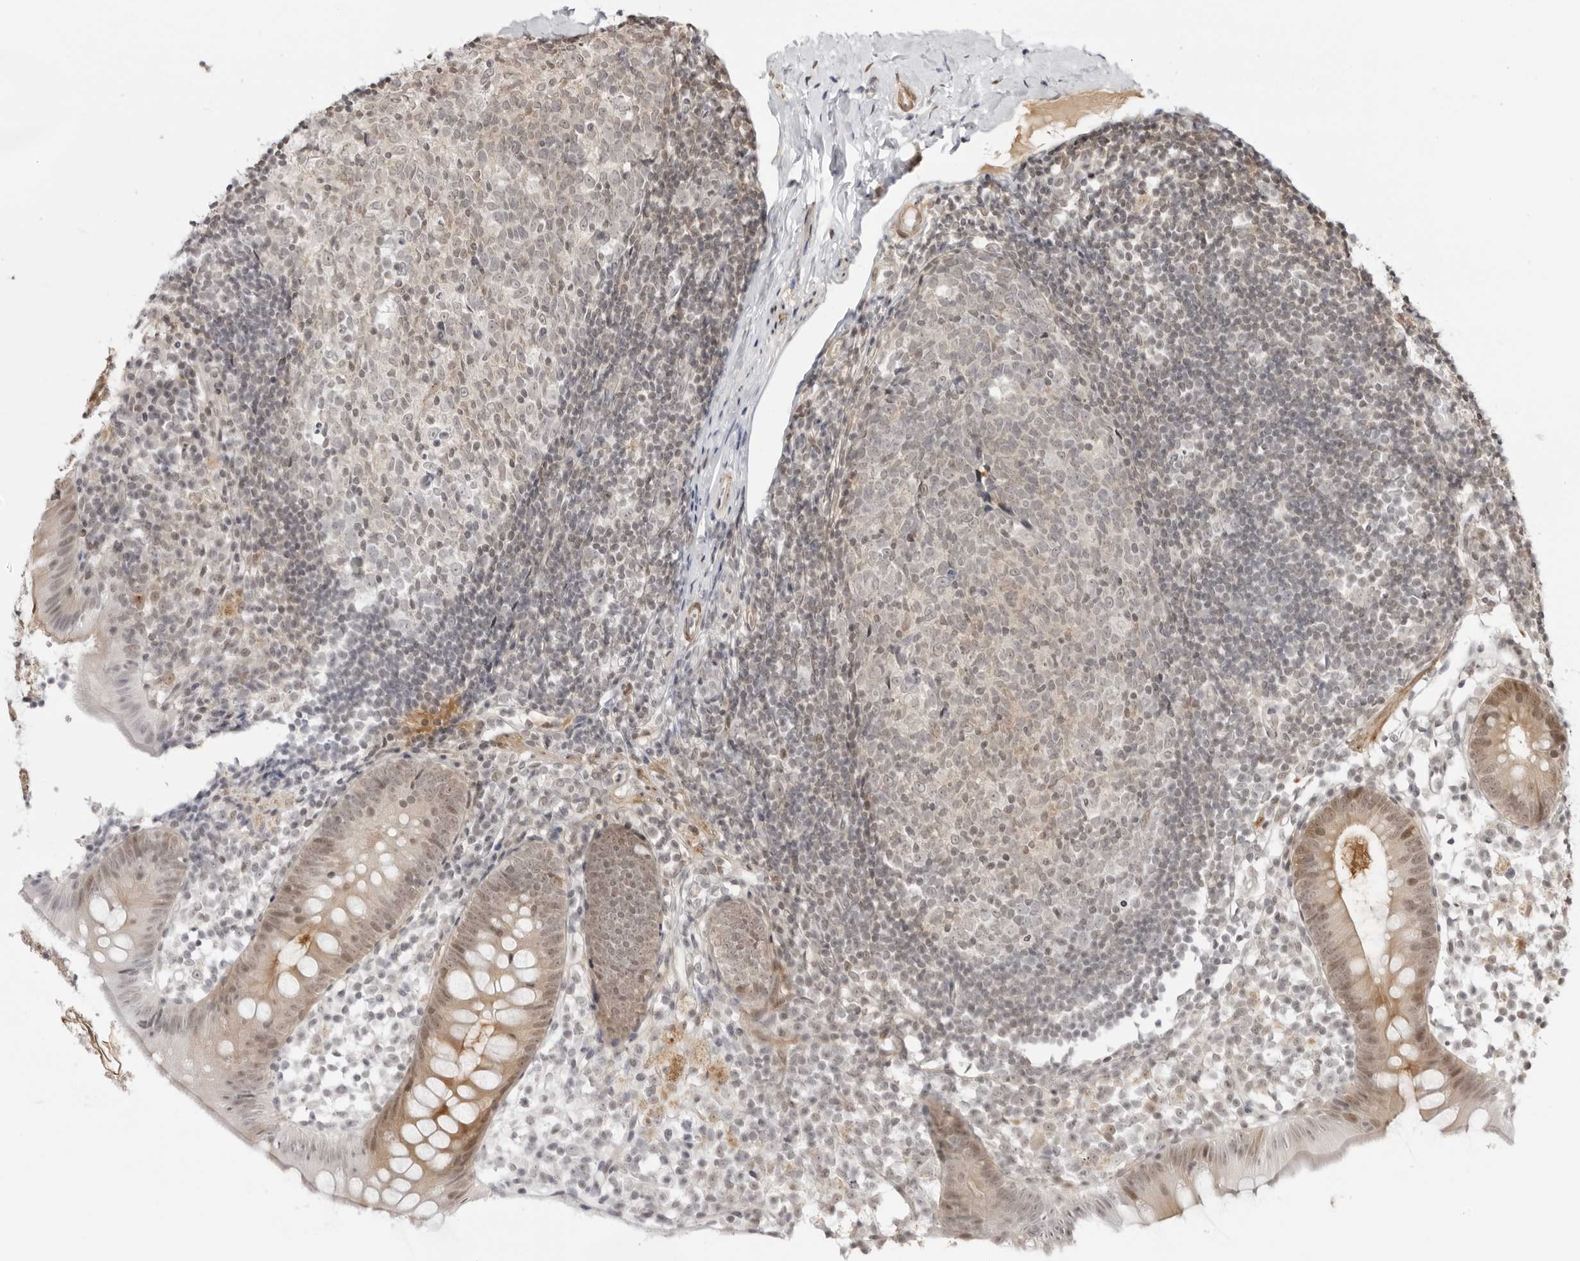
{"staining": {"intensity": "moderate", "quantity": "<25%", "location": "cytoplasmic/membranous,nuclear"}, "tissue": "appendix", "cell_type": "Glandular cells", "image_type": "normal", "snomed": [{"axis": "morphology", "description": "Normal tissue, NOS"}, {"axis": "topography", "description": "Appendix"}], "caption": "Protein staining by IHC exhibits moderate cytoplasmic/membranous,nuclear staining in about <25% of glandular cells in unremarkable appendix. Using DAB (3,3'-diaminobenzidine) (brown) and hematoxylin (blue) stains, captured at high magnification using brightfield microscopy.", "gene": "RNF146", "patient": {"sex": "female", "age": 20}}